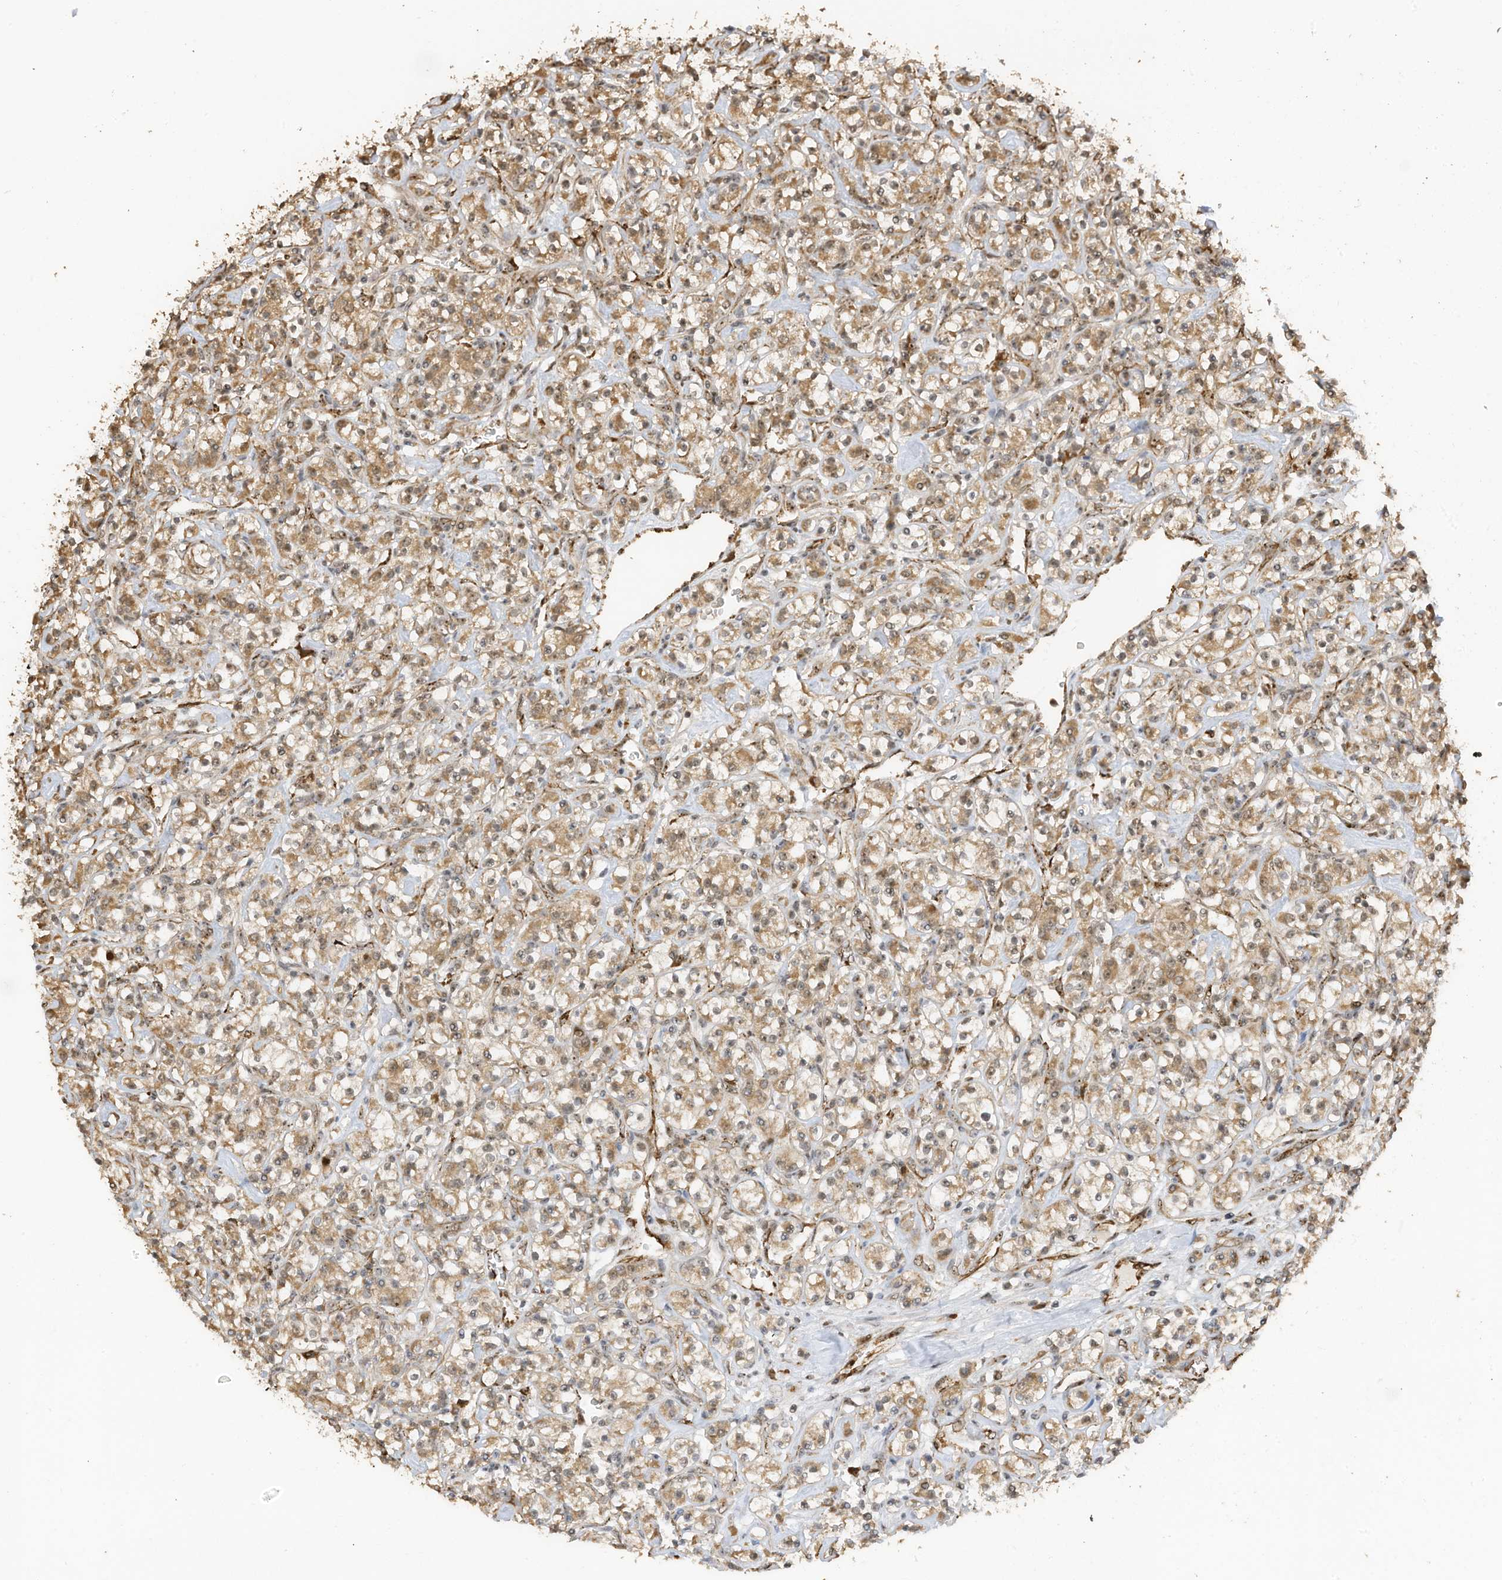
{"staining": {"intensity": "moderate", "quantity": ">75%", "location": "cytoplasmic/membranous"}, "tissue": "renal cancer", "cell_type": "Tumor cells", "image_type": "cancer", "snomed": [{"axis": "morphology", "description": "Adenocarcinoma, NOS"}, {"axis": "topography", "description": "Kidney"}], "caption": "Immunohistochemistry (DAB) staining of human renal cancer reveals moderate cytoplasmic/membranous protein staining in approximately >75% of tumor cells.", "gene": "ERLEC1", "patient": {"sex": "male", "age": 77}}